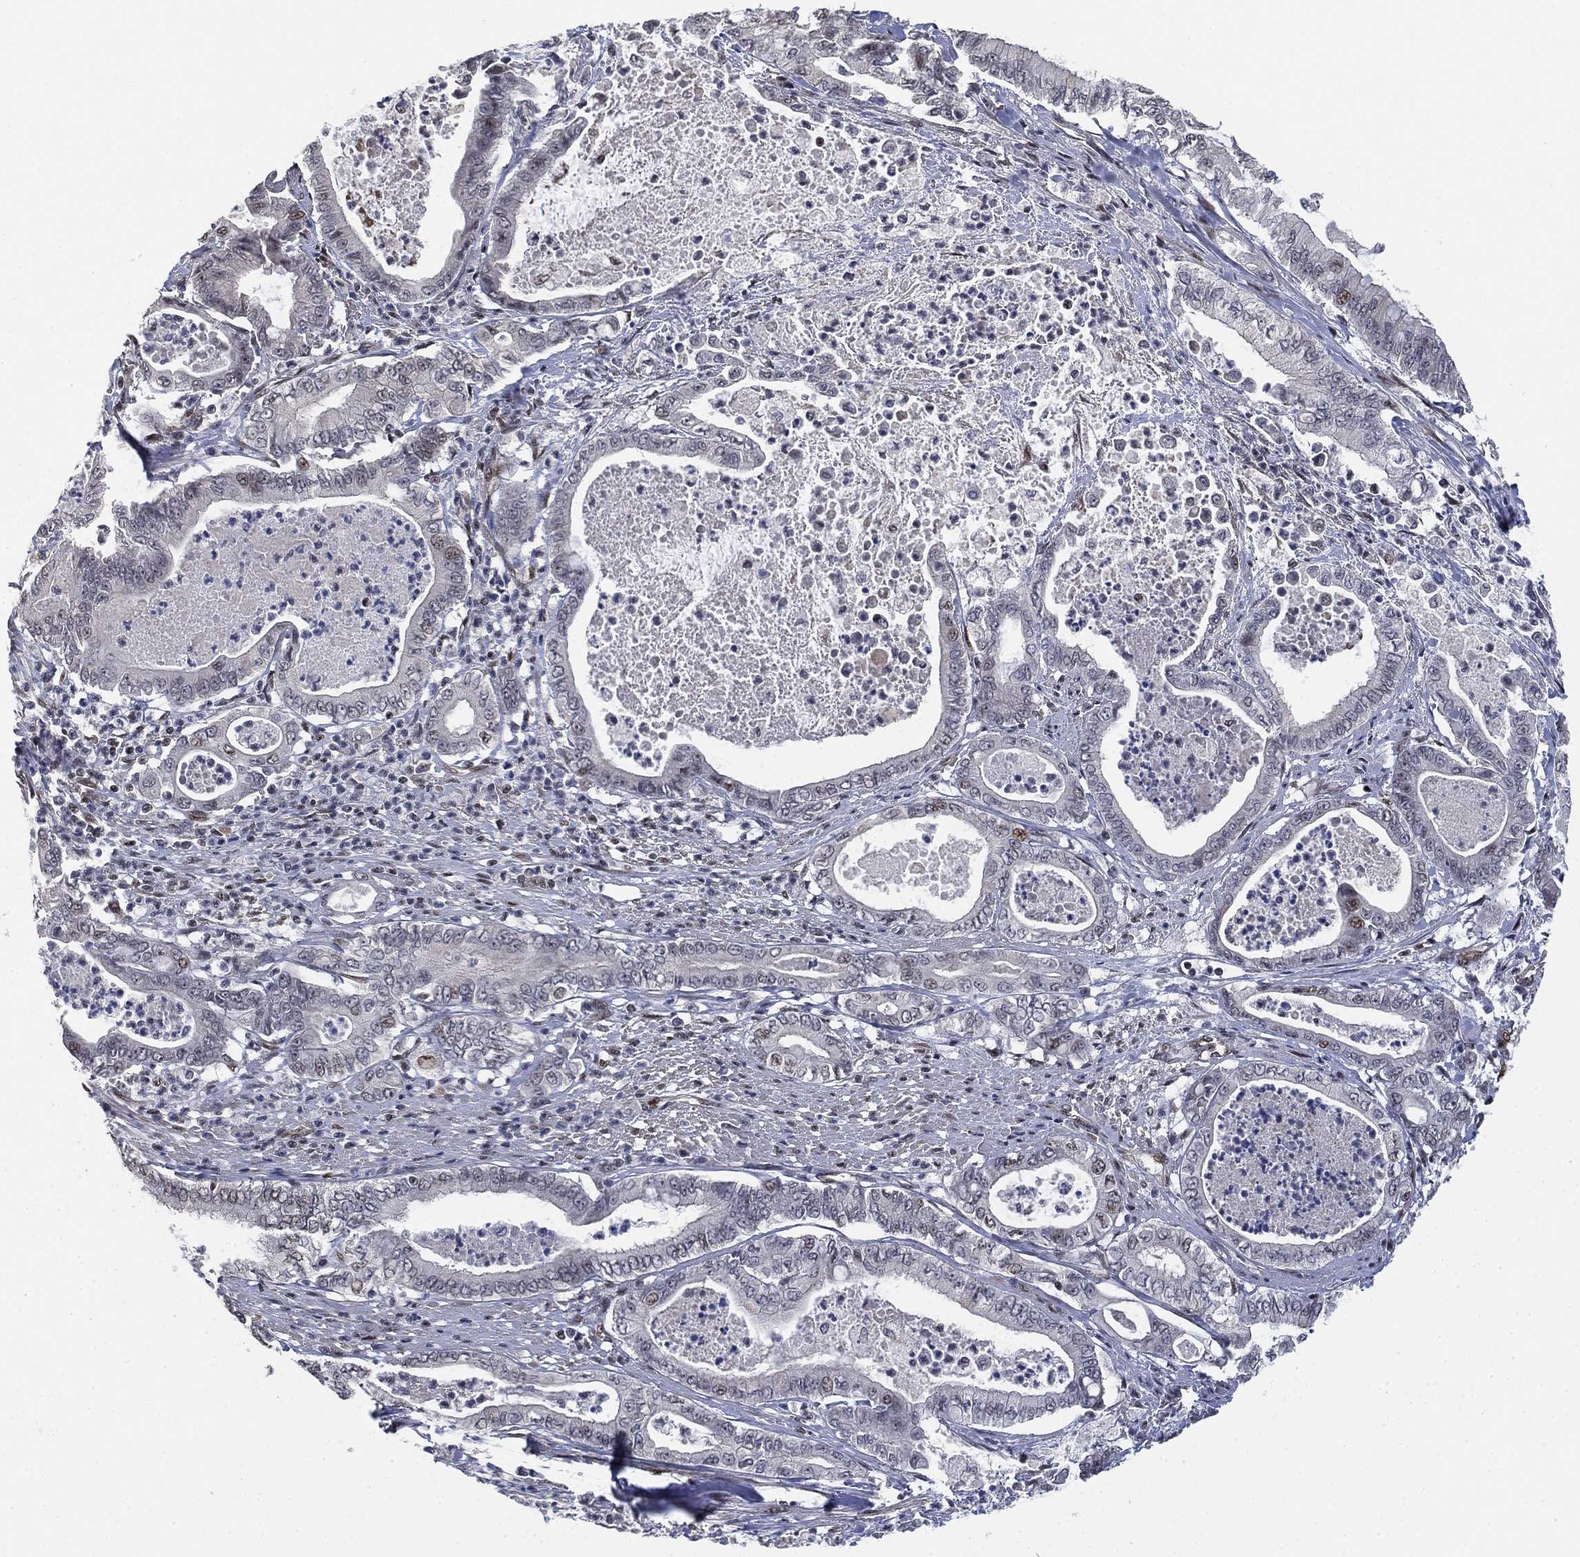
{"staining": {"intensity": "negative", "quantity": "none", "location": "none"}, "tissue": "pancreatic cancer", "cell_type": "Tumor cells", "image_type": "cancer", "snomed": [{"axis": "morphology", "description": "Adenocarcinoma, NOS"}, {"axis": "topography", "description": "Pancreas"}], "caption": "Immunohistochemistry (IHC) image of neoplastic tissue: adenocarcinoma (pancreatic) stained with DAB displays no significant protein positivity in tumor cells.", "gene": "ZSCAN30", "patient": {"sex": "male", "age": 71}}